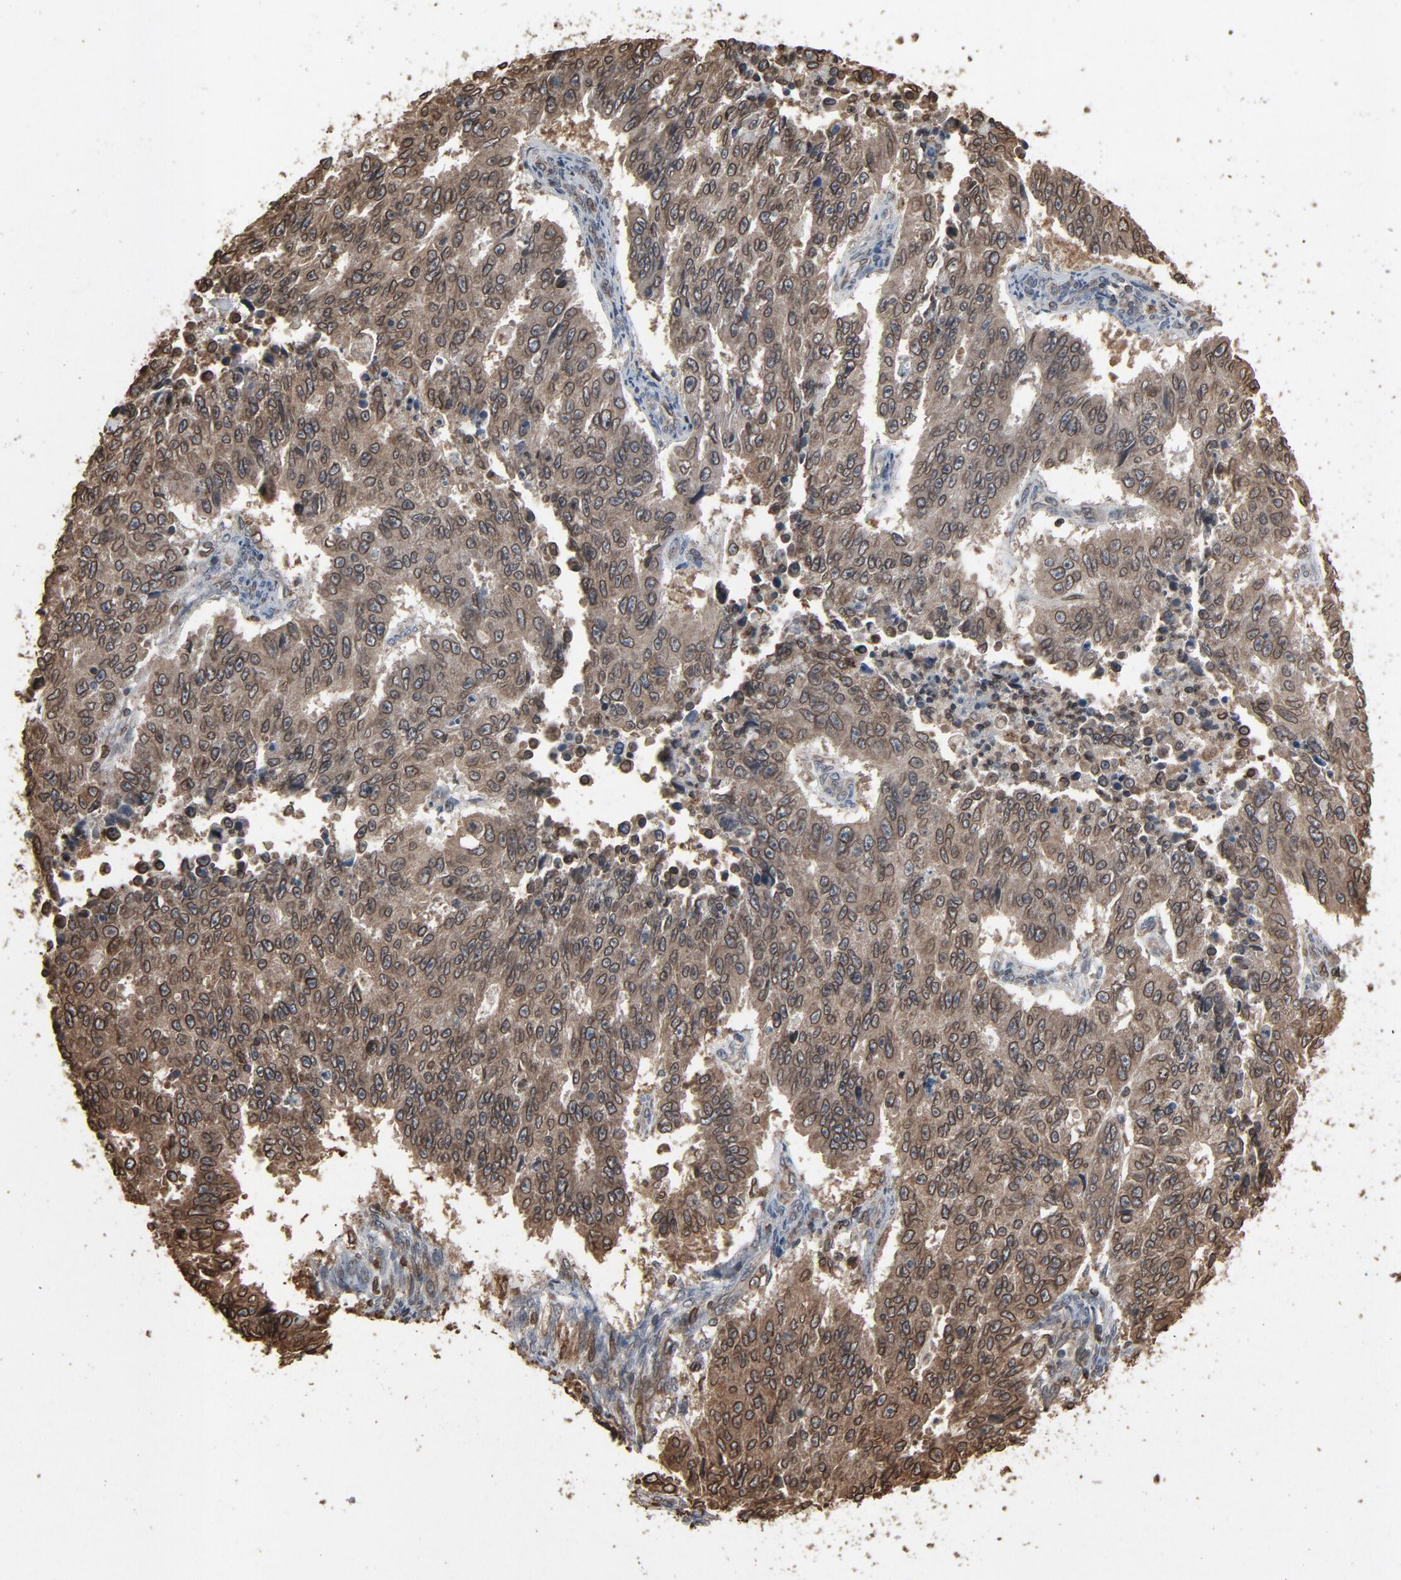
{"staining": {"intensity": "weak", "quantity": ">75%", "location": "cytoplasmic/membranous,nuclear"}, "tissue": "endometrial cancer", "cell_type": "Tumor cells", "image_type": "cancer", "snomed": [{"axis": "morphology", "description": "Adenocarcinoma, NOS"}, {"axis": "topography", "description": "Endometrium"}], "caption": "A brown stain shows weak cytoplasmic/membranous and nuclear staining of a protein in endometrial cancer tumor cells.", "gene": "UBE2D1", "patient": {"sex": "female", "age": 42}}